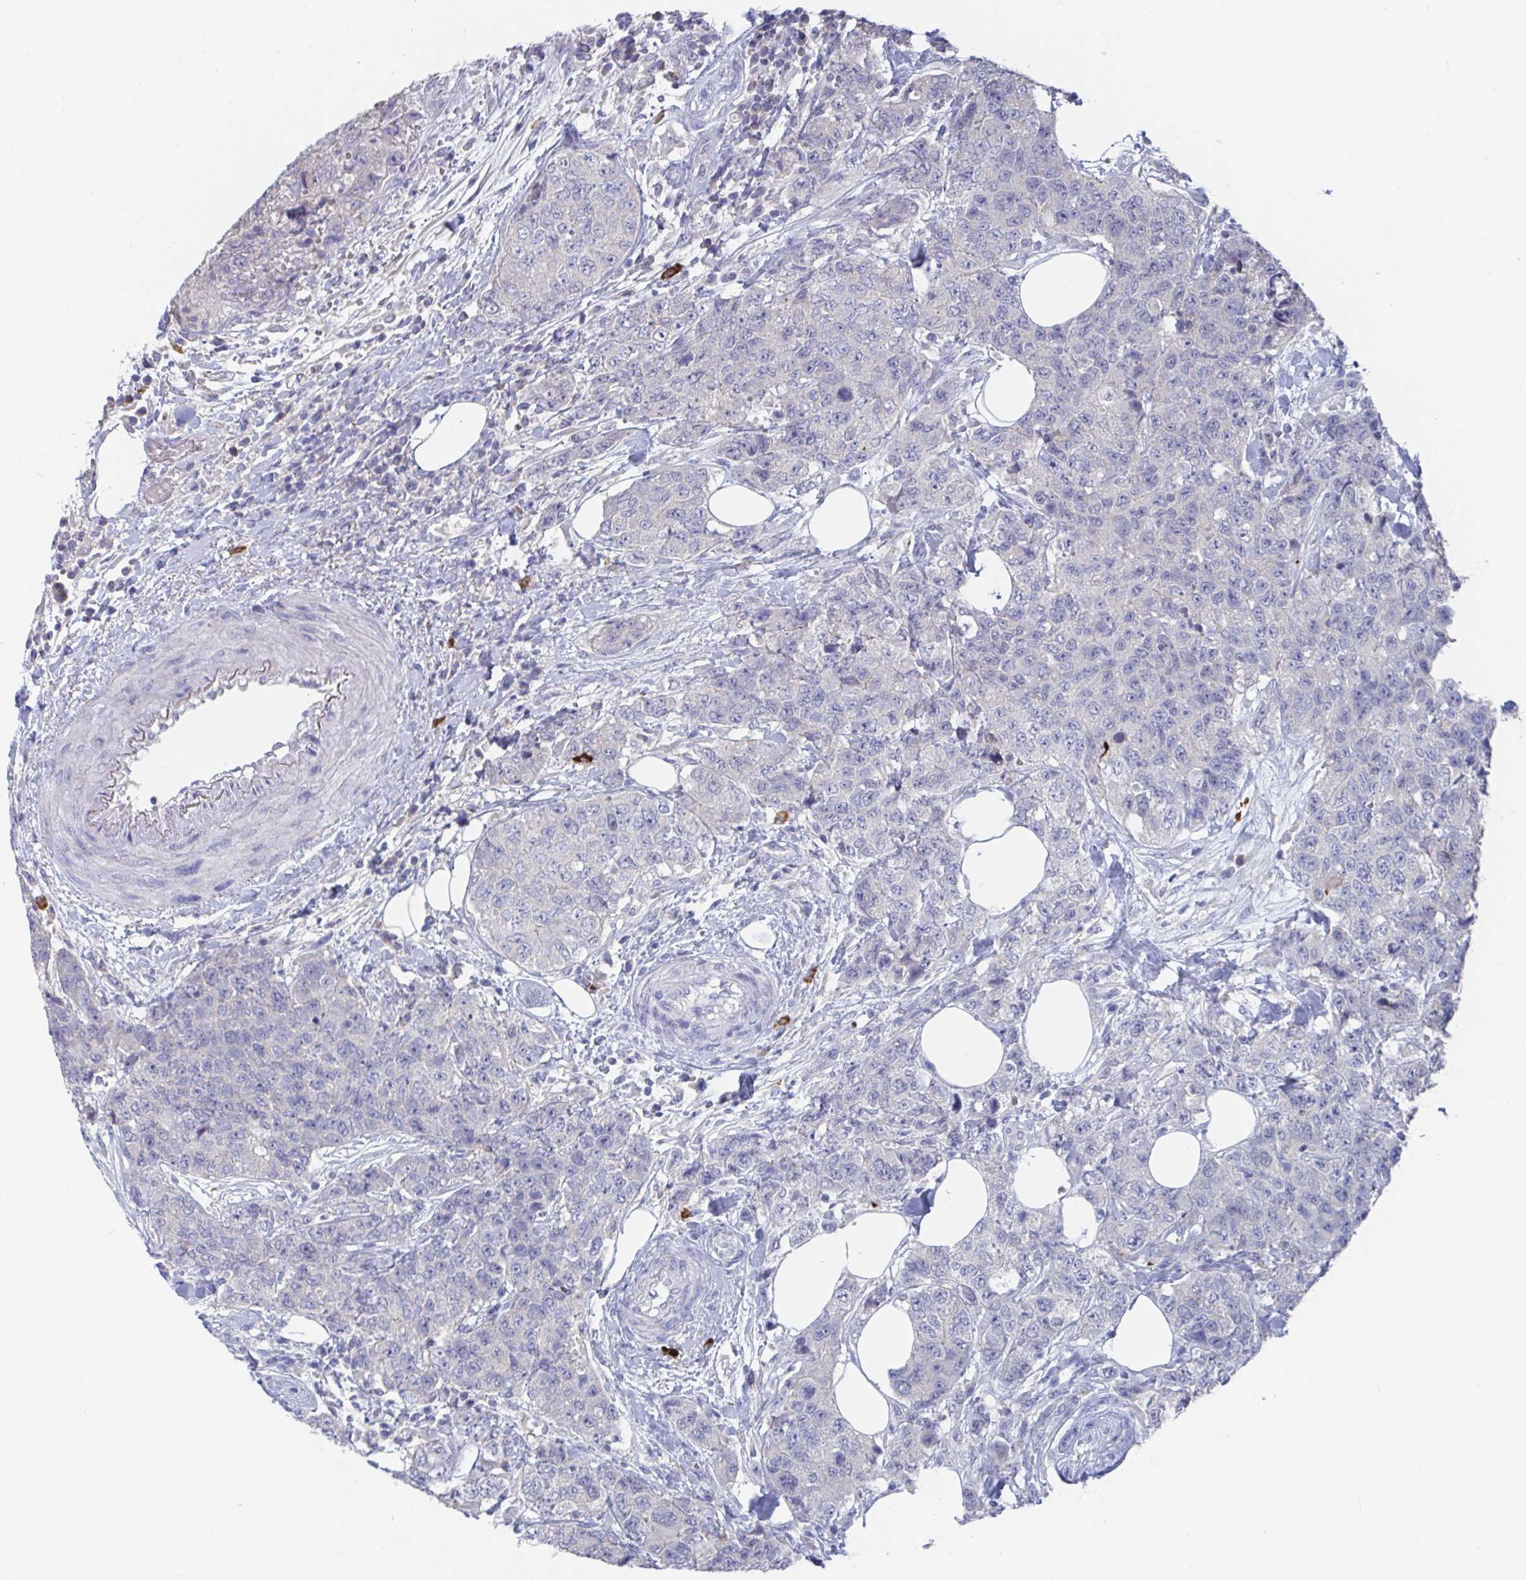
{"staining": {"intensity": "negative", "quantity": "none", "location": "none"}, "tissue": "urothelial cancer", "cell_type": "Tumor cells", "image_type": "cancer", "snomed": [{"axis": "morphology", "description": "Urothelial carcinoma, High grade"}, {"axis": "topography", "description": "Urinary bladder"}], "caption": "Protein analysis of high-grade urothelial carcinoma exhibits no significant expression in tumor cells.", "gene": "KCNK5", "patient": {"sex": "female", "age": 78}}